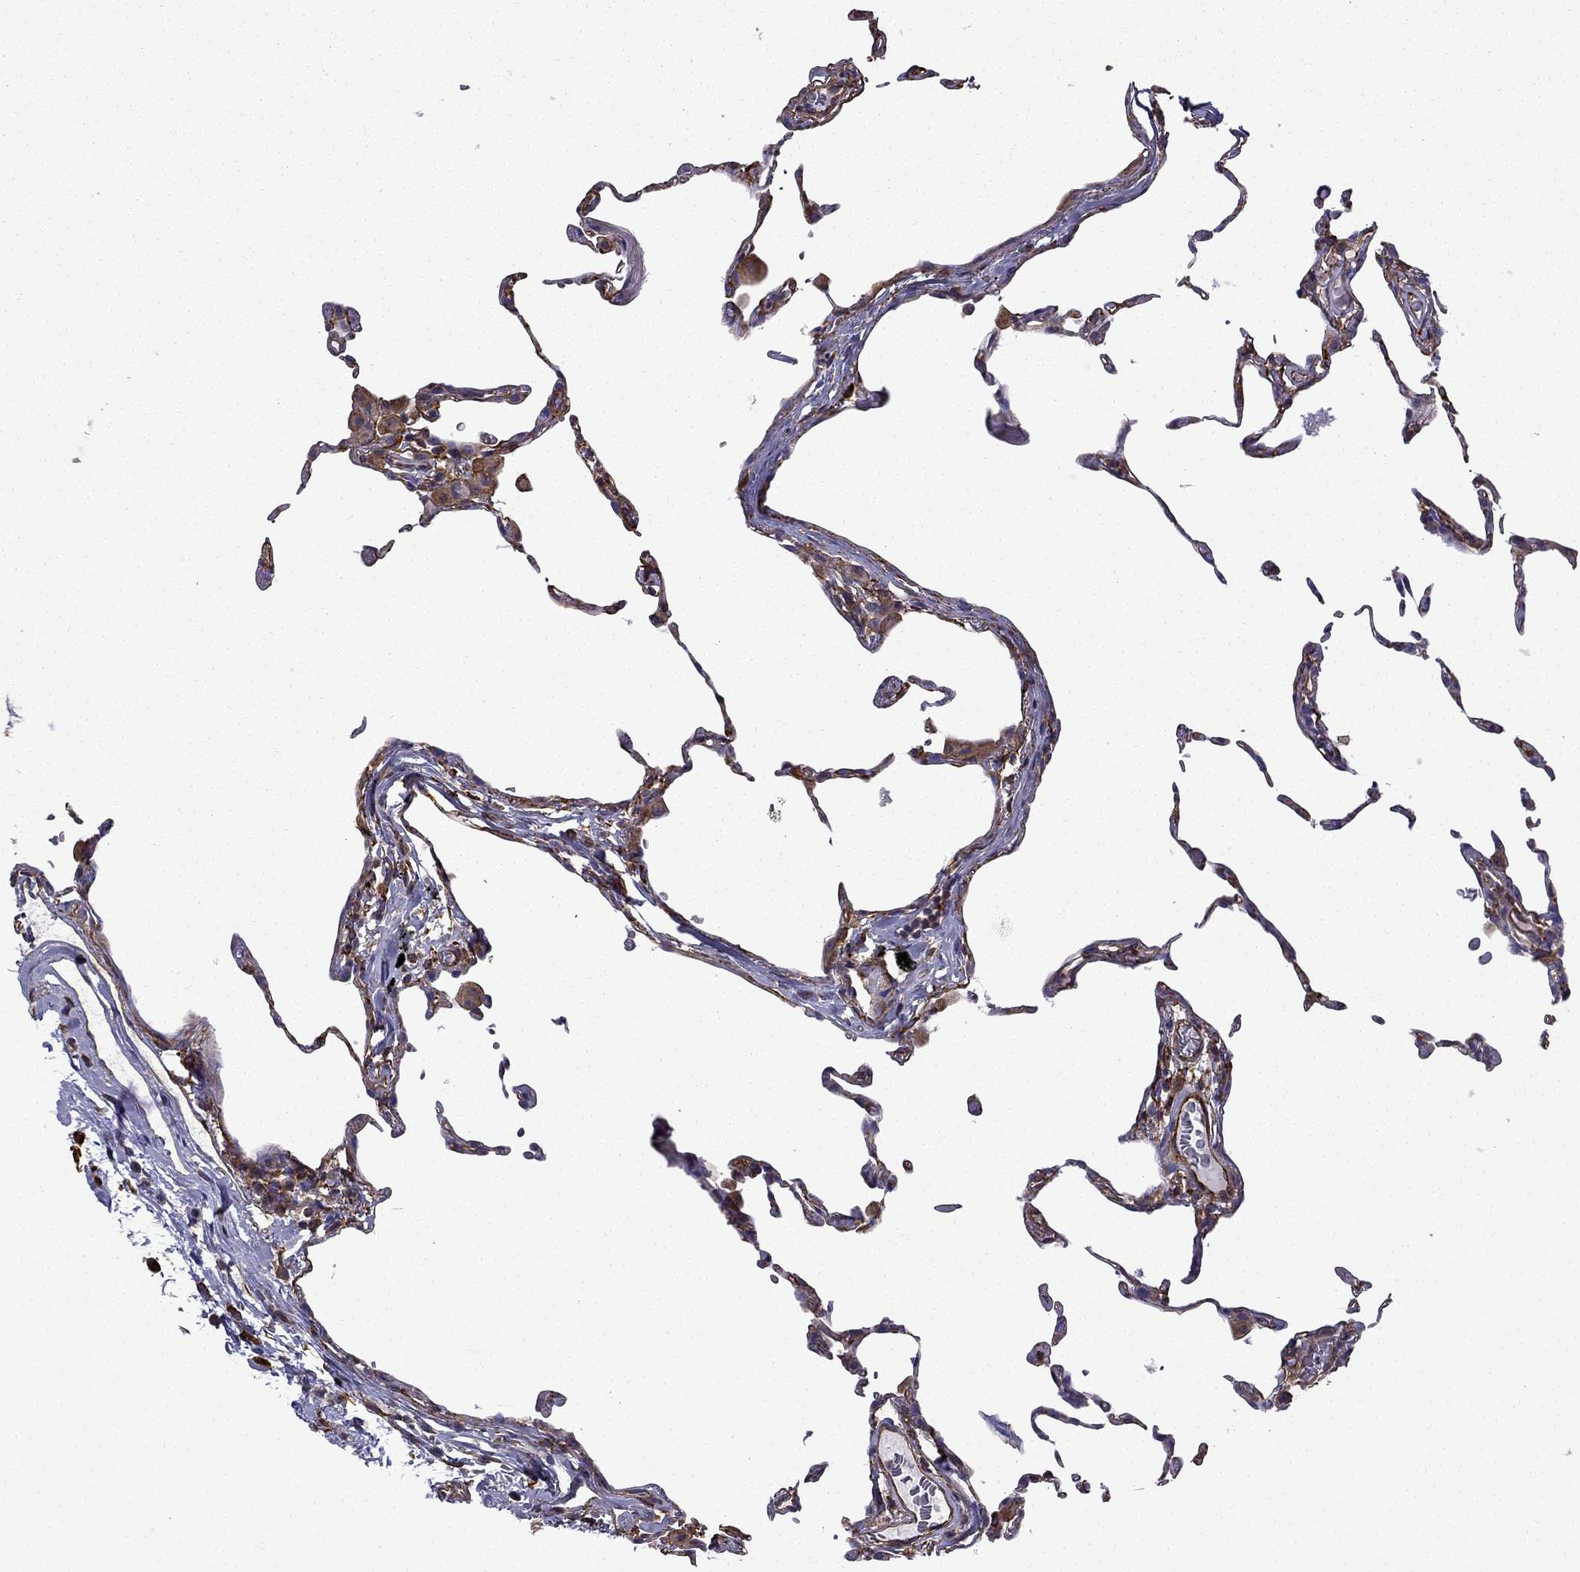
{"staining": {"intensity": "negative", "quantity": "none", "location": "none"}, "tissue": "lung", "cell_type": "Alveolar cells", "image_type": "normal", "snomed": [{"axis": "morphology", "description": "Normal tissue, NOS"}, {"axis": "topography", "description": "Lung"}], "caption": "IHC photomicrograph of benign lung: human lung stained with DAB (3,3'-diaminobenzidine) shows no significant protein staining in alveolar cells.", "gene": "MAP4", "patient": {"sex": "female", "age": 57}}